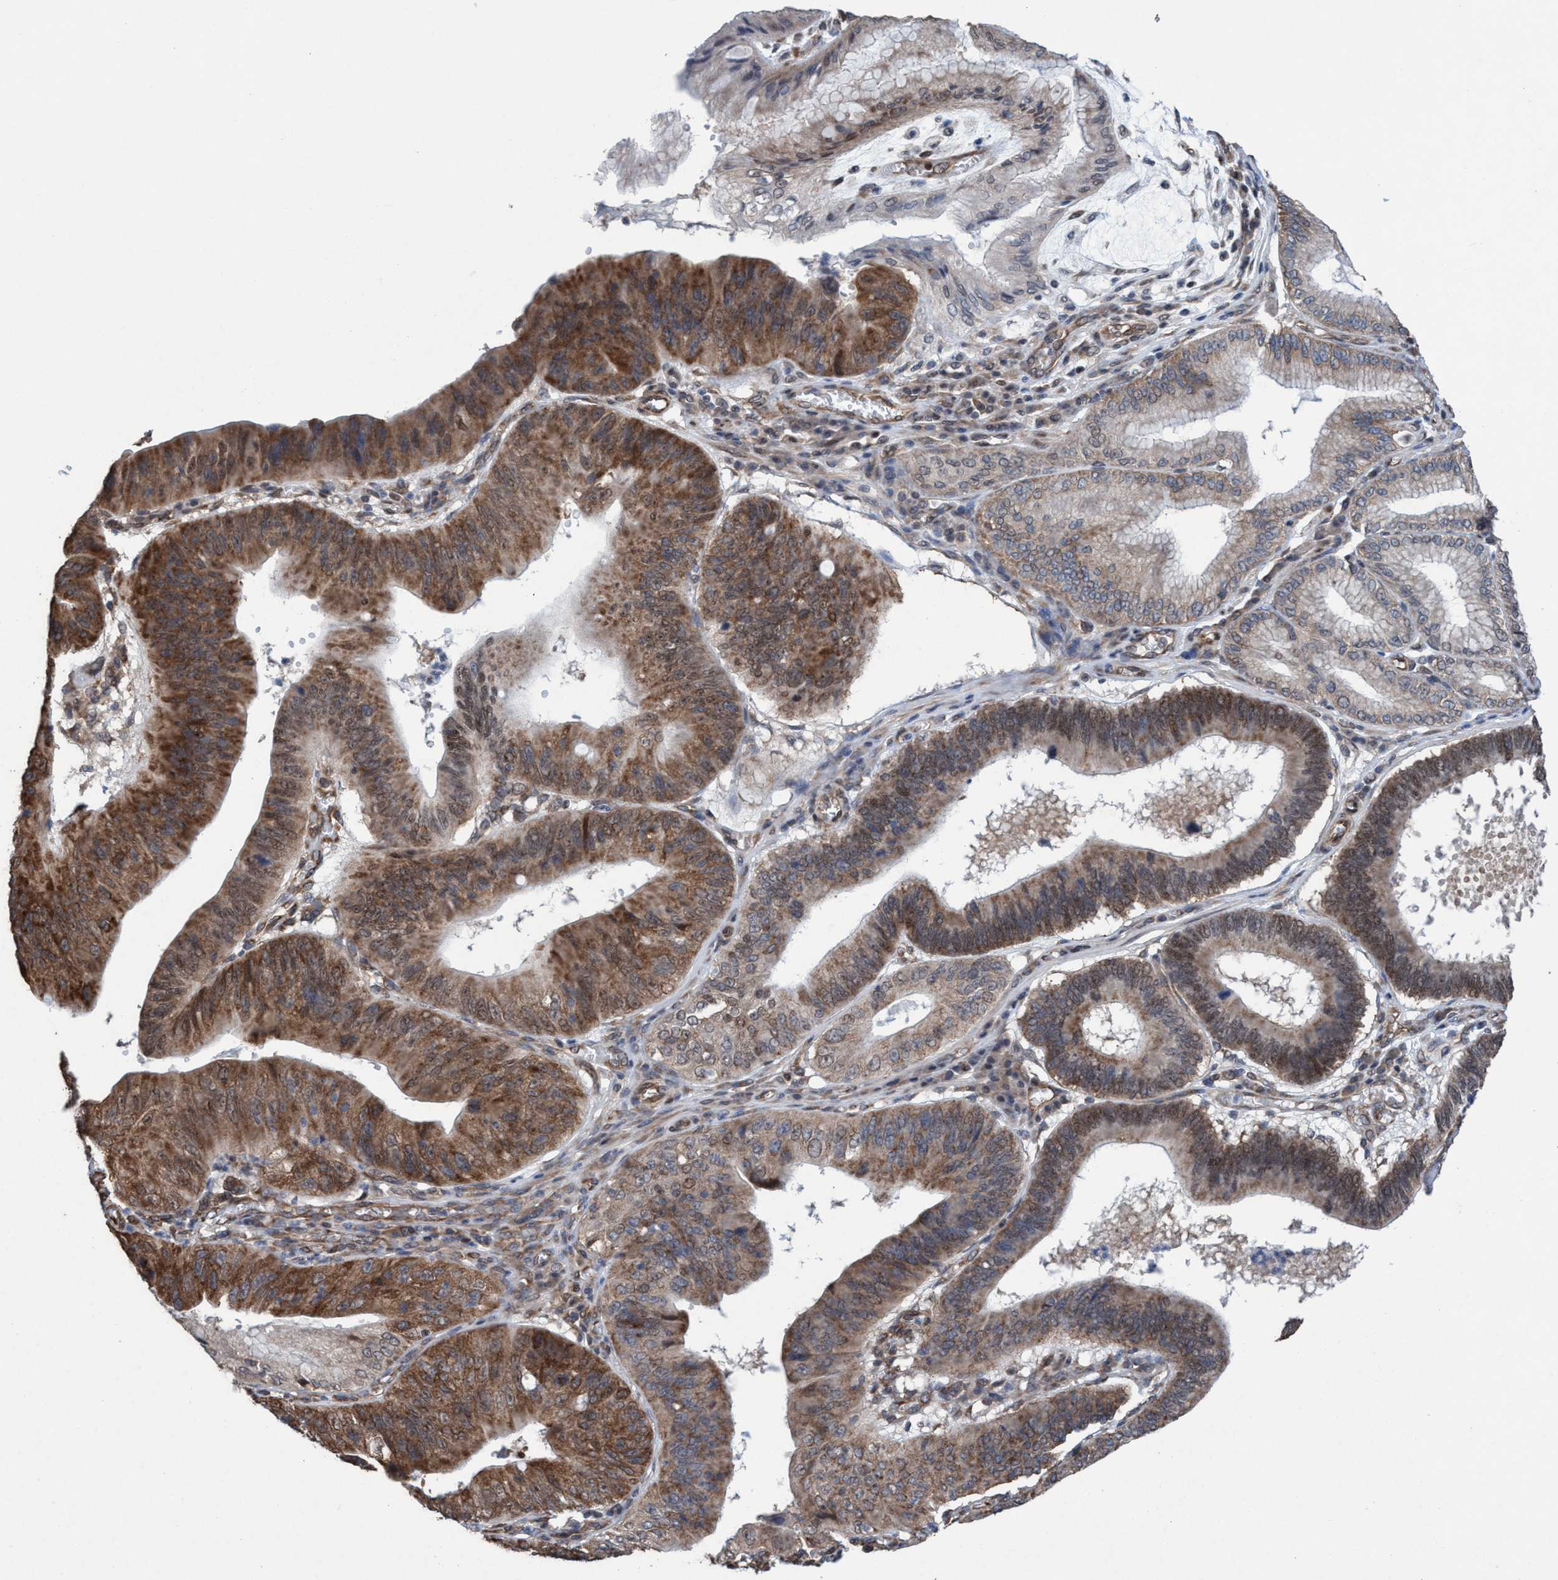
{"staining": {"intensity": "moderate", "quantity": ">75%", "location": "cytoplasmic/membranous,nuclear"}, "tissue": "stomach cancer", "cell_type": "Tumor cells", "image_type": "cancer", "snomed": [{"axis": "morphology", "description": "Adenocarcinoma, NOS"}, {"axis": "topography", "description": "Stomach"}], "caption": "Tumor cells demonstrate medium levels of moderate cytoplasmic/membranous and nuclear expression in about >75% of cells in human stomach cancer.", "gene": "METAP2", "patient": {"sex": "male", "age": 59}}